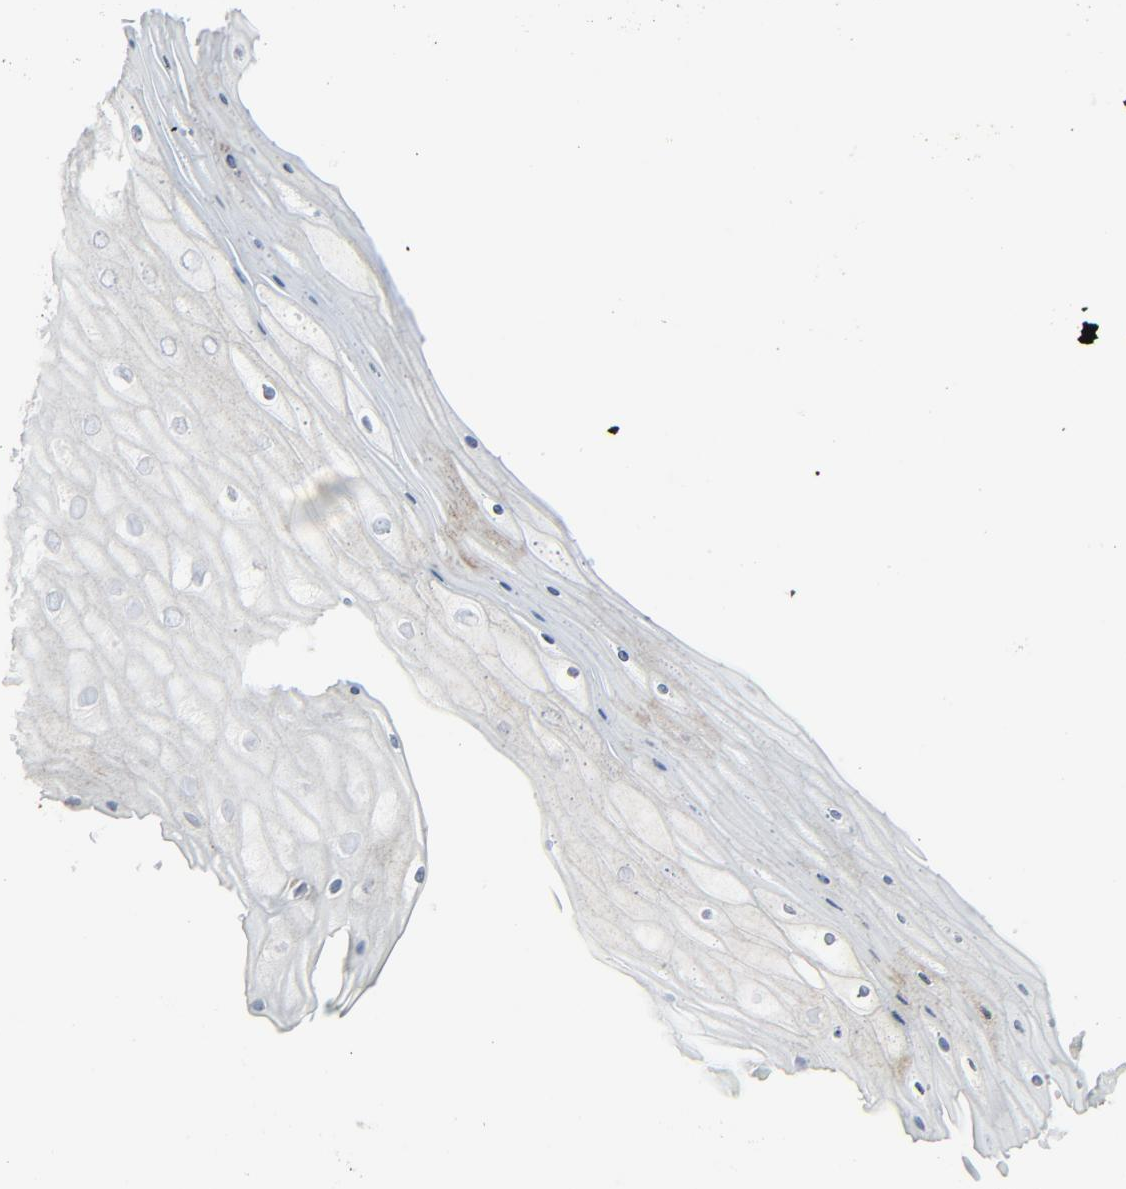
{"staining": {"intensity": "weak", "quantity": "<25%", "location": "cytoplasmic/membranous"}, "tissue": "cervix", "cell_type": "Glandular cells", "image_type": "normal", "snomed": [{"axis": "morphology", "description": "Normal tissue, NOS"}, {"axis": "topography", "description": "Cervix"}], "caption": "Immunohistochemistry (IHC) of benign cervix reveals no positivity in glandular cells. (DAB immunohistochemistry (IHC), high magnification).", "gene": "FGFR3", "patient": {"sex": "female", "age": 55}}